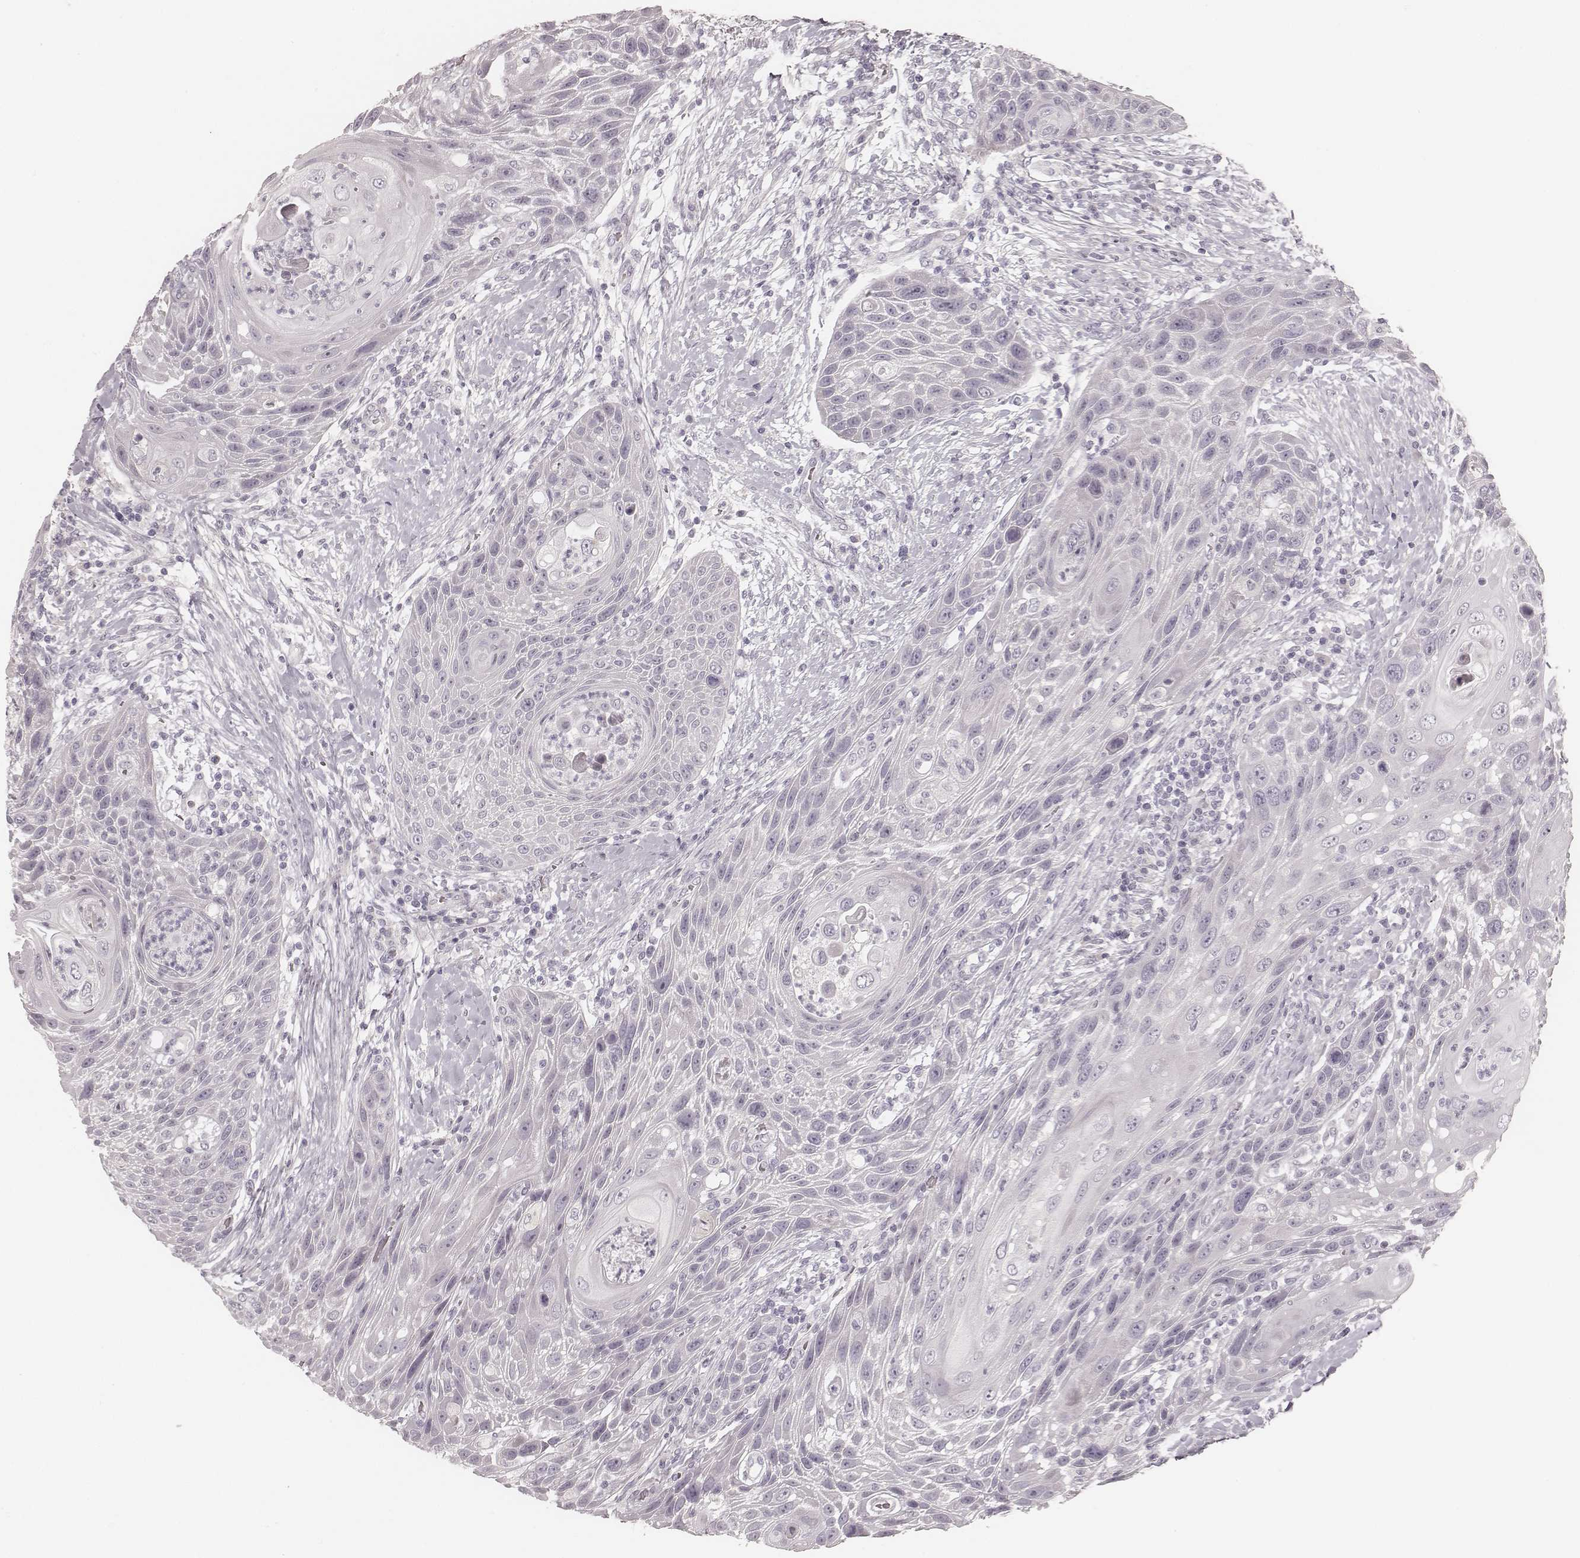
{"staining": {"intensity": "negative", "quantity": "none", "location": "none"}, "tissue": "head and neck cancer", "cell_type": "Tumor cells", "image_type": "cancer", "snomed": [{"axis": "morphology", "description": "Squamous cell carcinoma, NOS"}, {"axis": "topography", "description": "Head-Neck"}], "caption": "An immunohistochemistry (IHC) photomicrograph of head and neck cancer is shown. There is no staining in tumor cells of head and neck cancer.", "gene": "SPATA24", "patient": {"sex": "male", "age": 69}}